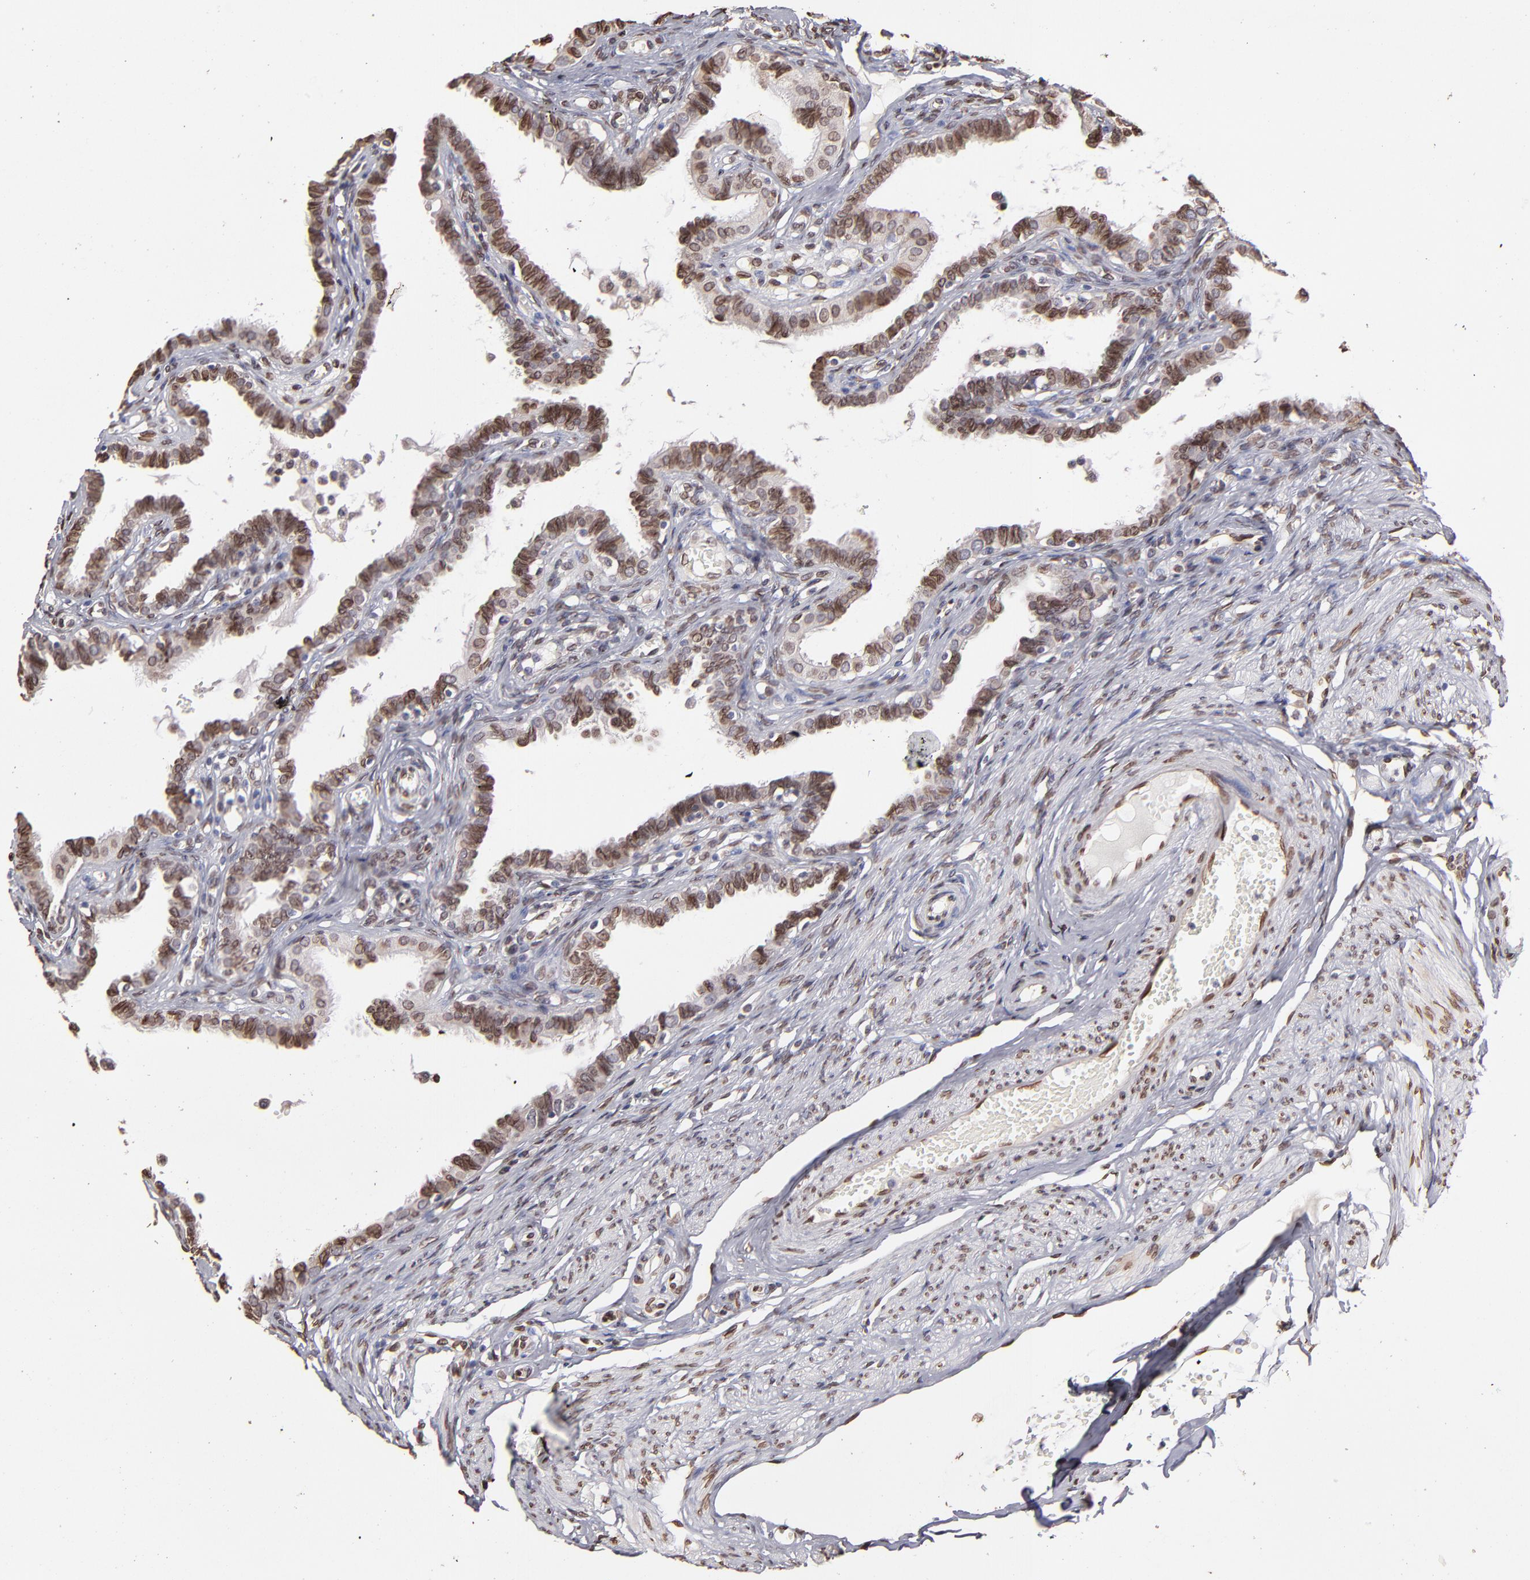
{"staining": {"intensity": "moderate", "quantity": ">75%", "location": "cytoplasmic/membranous,nuclear"}, "tissue": "fallopian tube", "cell_type": "Glandular cells", "image_type": "normal", "snomed": [{"axis": "morphology", "description": "Normal tissue, NOS"}, {"axis": "topography", "description": "Fallopian tube"}], "caption": "Fallopian tube stained with DAB (3,3'-diaminobenzidine) immunohistochemistry displays medium levels of moderate cytoplasmic/membranous,nuclear expression in approximately >75% of glandular cells. Nuclei are stained in blue.", "gene": "PUM3", "patient": {"sex": "female", "age": 67}}